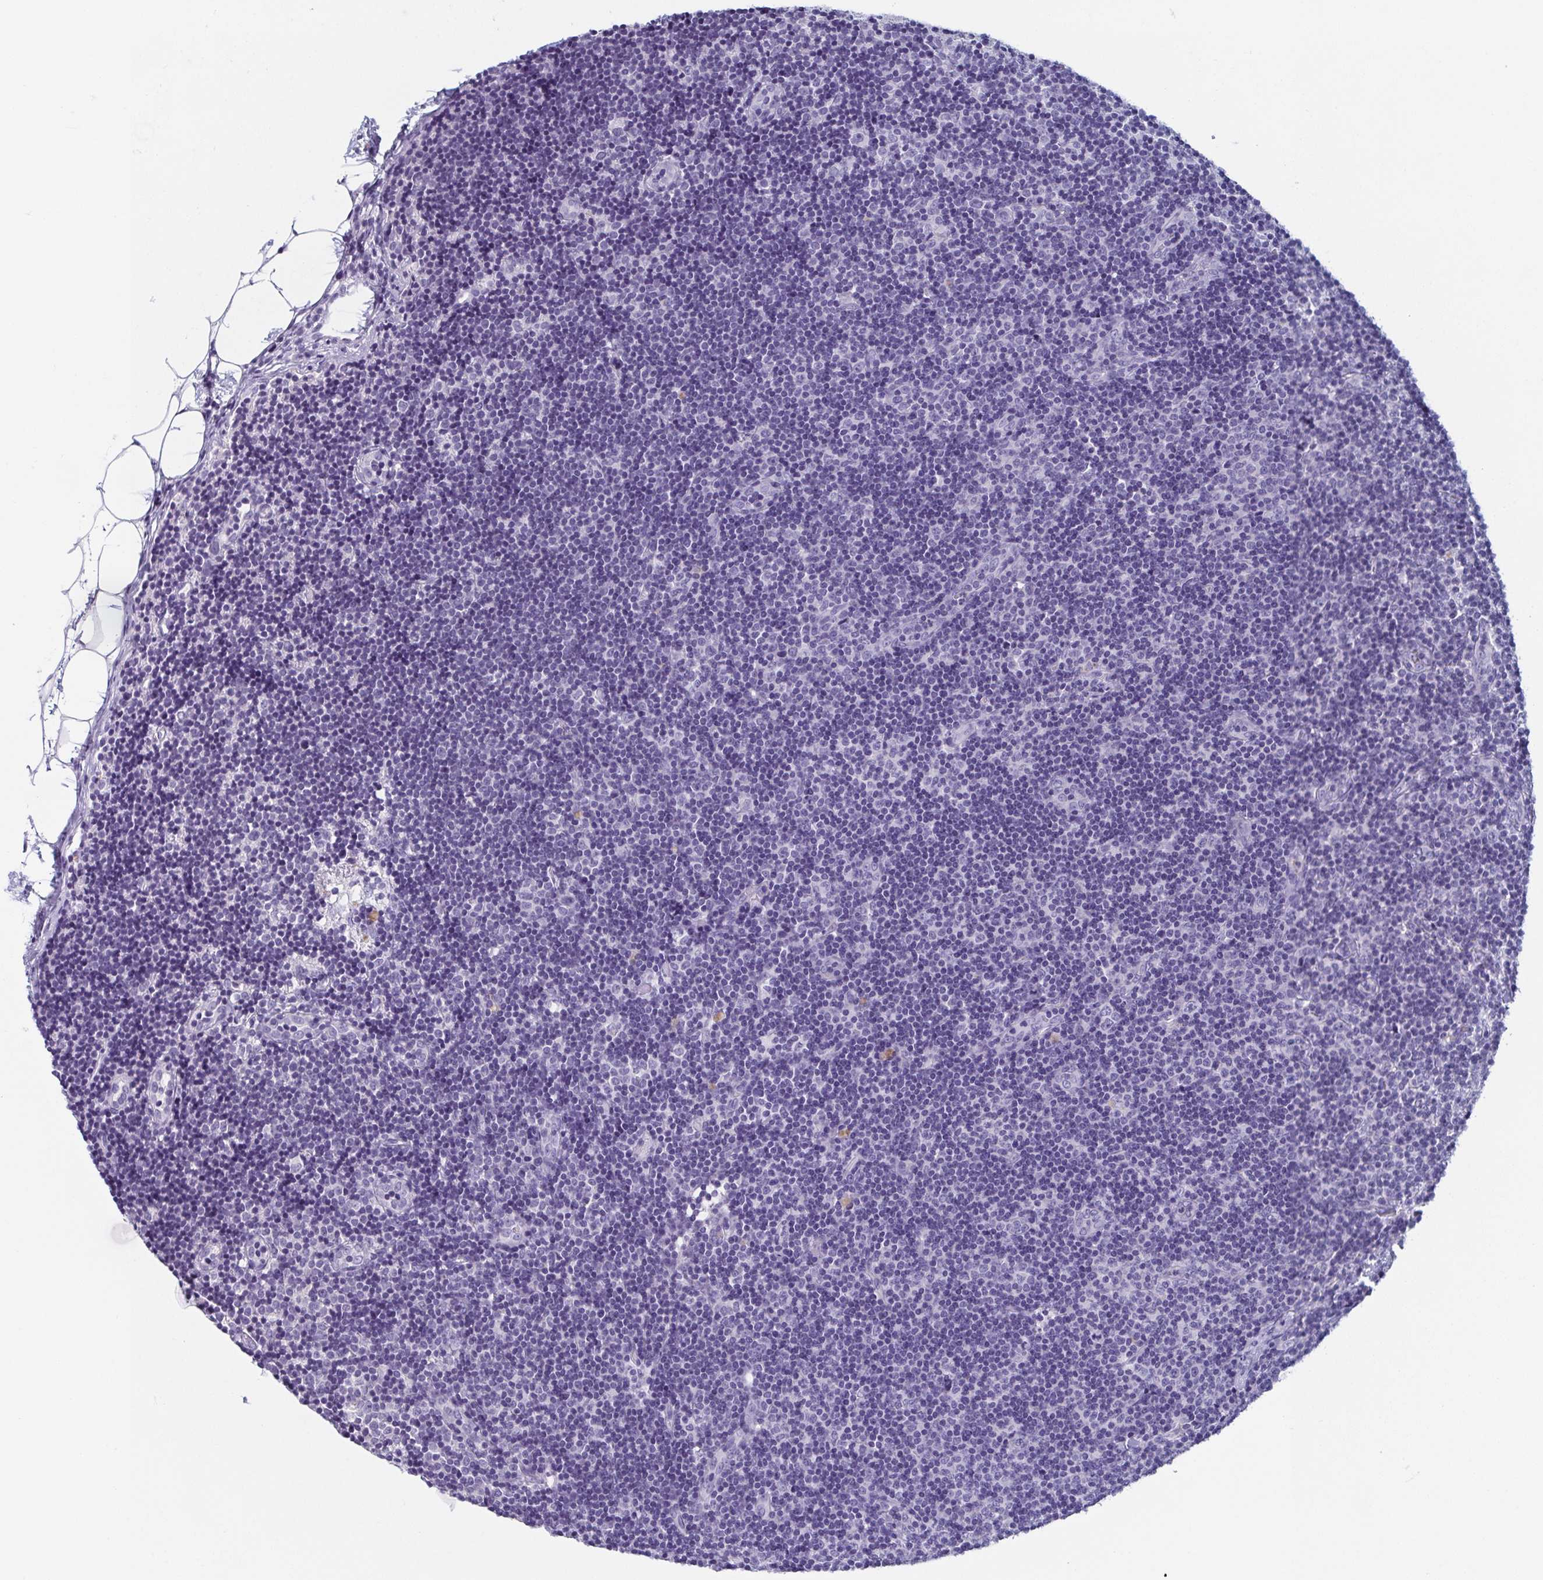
{"staining": {"intensity": "negative", "quantity": "none", "location": "none"}, "tissue": "lymph node", "cell_type": "Germinal center cells", "image_type": "normal", "snomed": [{"axis": "morphology", "description": "Normal tissue, NOS"}, {"axis": "topography", "description": "Lymph node"}], "caption": "Germinal center cells show no significant protein expression in normal lymph node. (Brightfield microscopy of DAB immunohistochemistry at high magnification).", "gene": "LYRM2", "patient": {"sex": "female", "age": 41}}